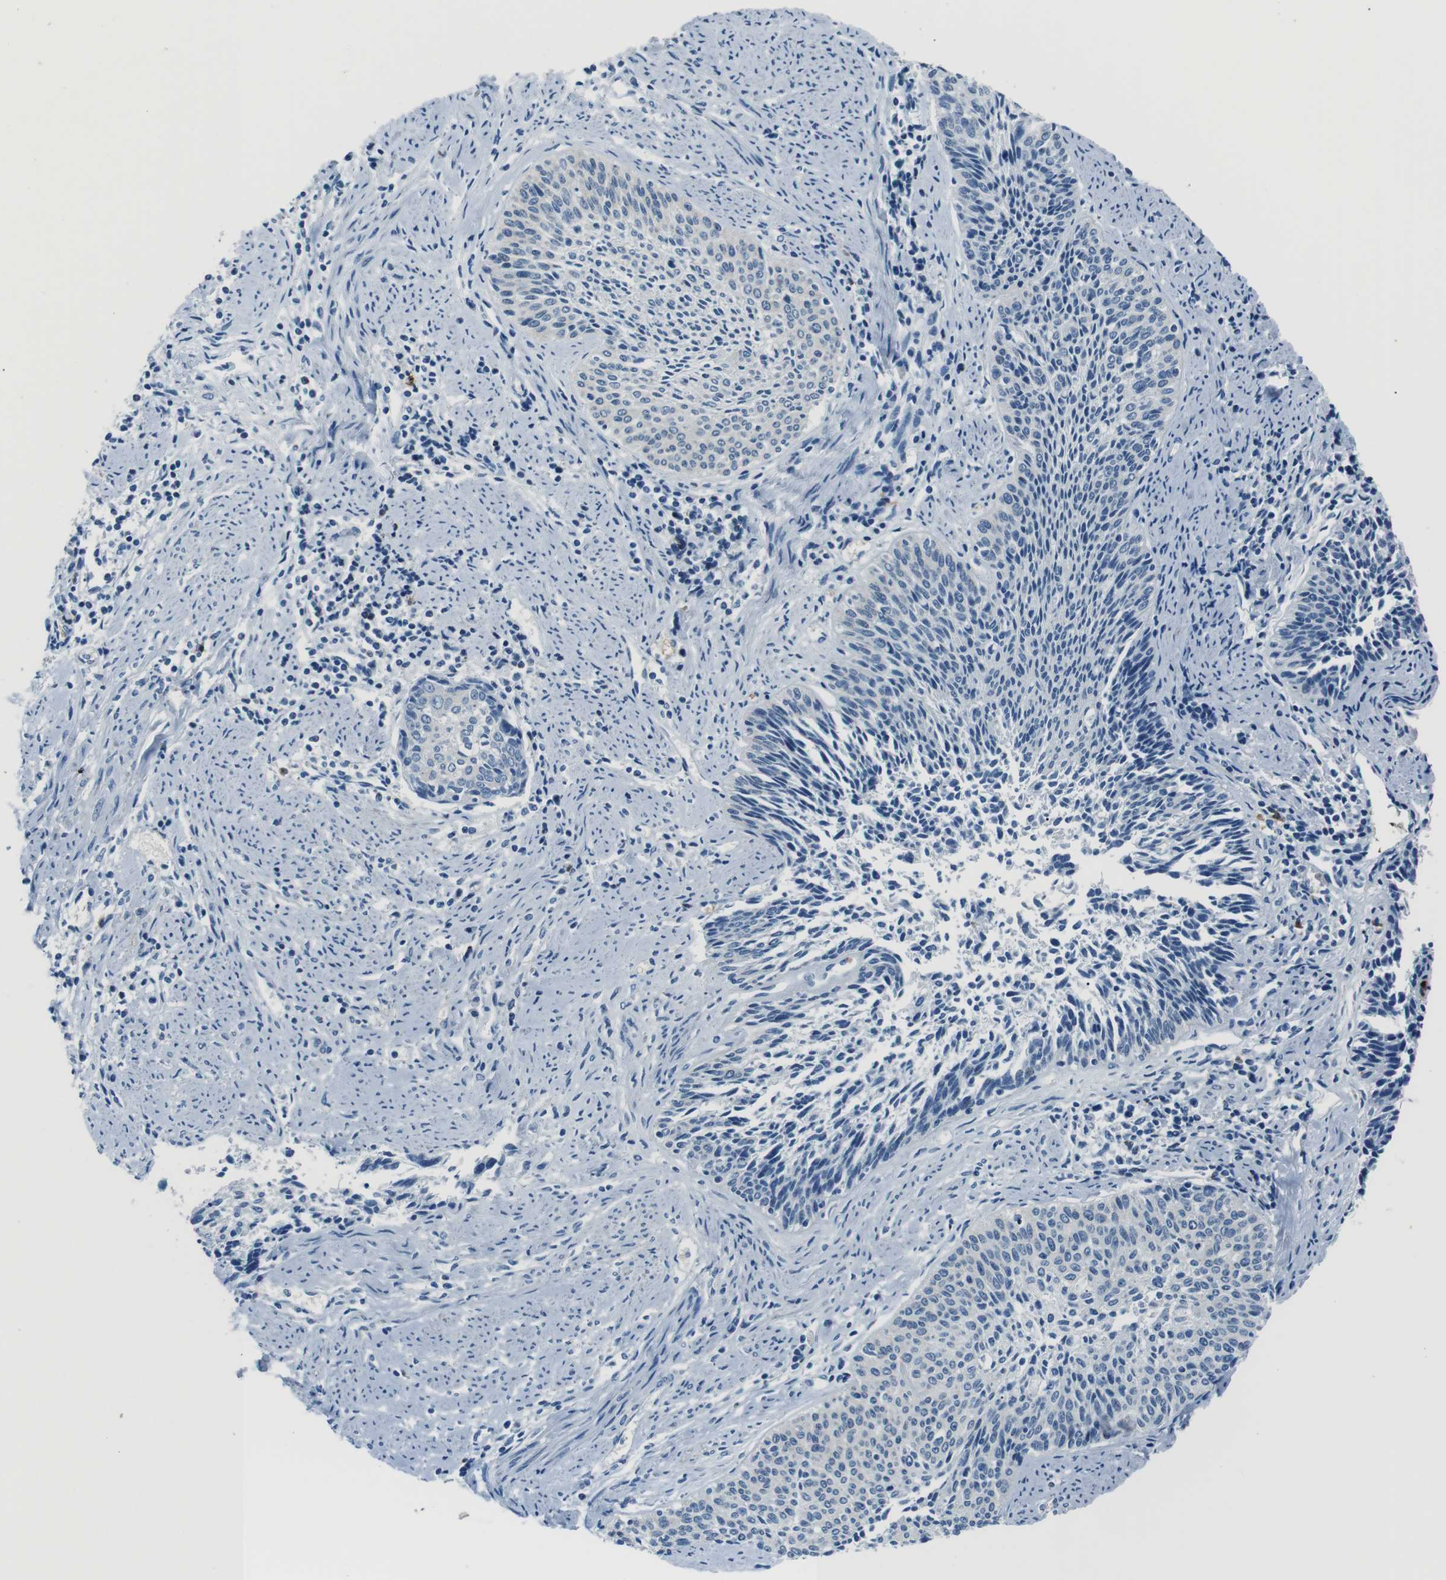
{"staining": {"intensity": "negative", "quantity": "none", "location": "none"}, "tissue": "cervical cancer", "cell_type": "Tumor cells", "image_type": "cancer", "snomed": [{"axis": "morphology", "description": "Squamous cell carcinoma, NOS"}, {"axis": "topography", "description": "Cervix"}], "caption": "Immunohistochemical staining of human cervical cancer (squamous cell carcinoma) exhibits no significant positivity in tumor cells. (DAB (3,3'-diaminobenzidine) IHC with hematoxylin counter stain).", "gene": "ST6GAL1", "patient": {"sex": "female", "age": 55}}